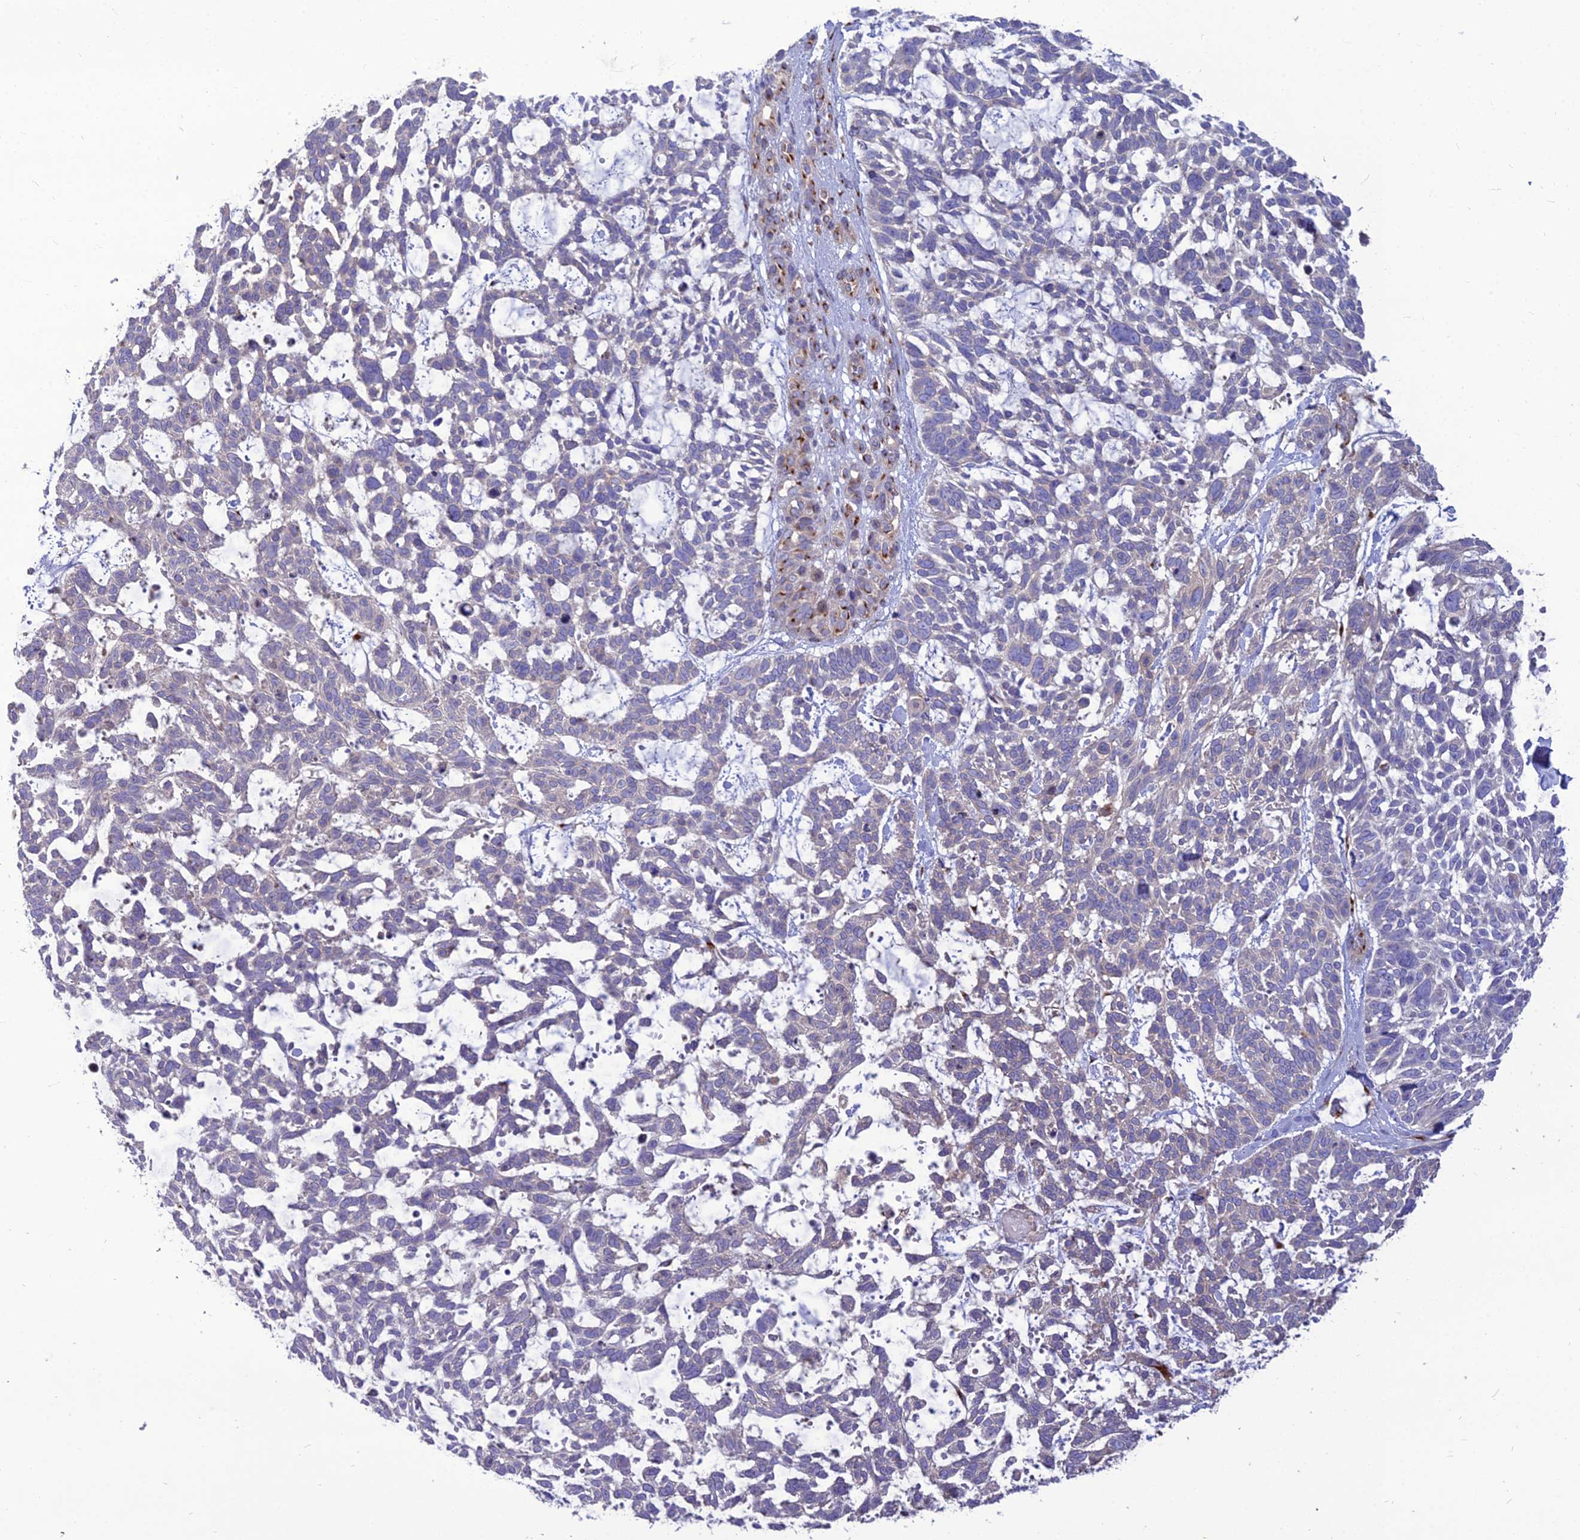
{"staining": {"intensity": "negative", "quantity": "none", "location": "none"}, "tissue": "skin cancer", "cell_type": "Tumor cells", "image_type": "cancer", "snomed": [{"axis": "morphology", "description": "Basal cell carcinoma"}, {"axis": "topography", "description": "Skin"}], "caption": "This is an immunohistochemistry image of skin cancer. There is no positivity in tumor cells.", "gene": "SPRYD7", "patient": {"sex": "male", "age": 88}}